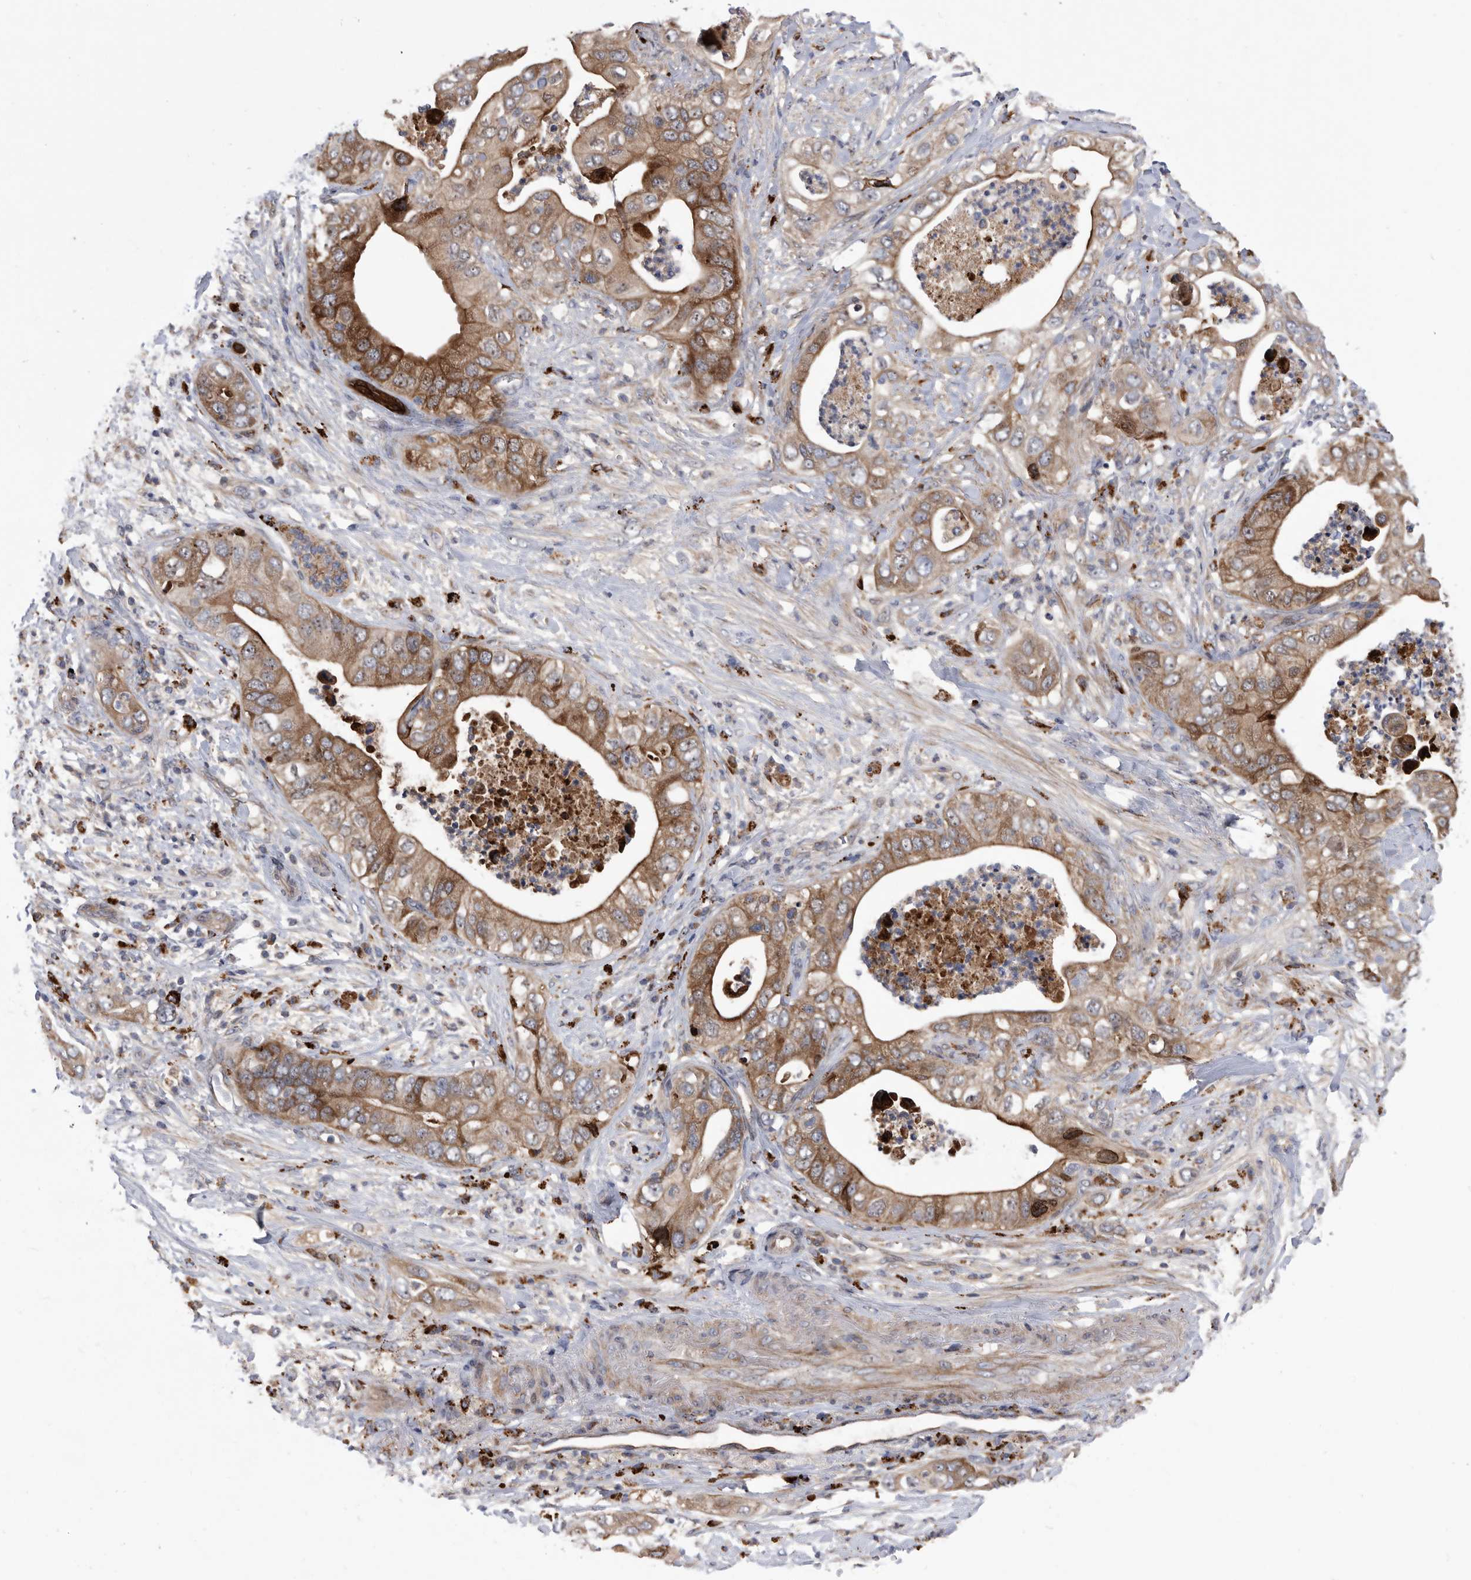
{"staining": {"intensity": "moderate", "quantity": ">75%", "location": "cytoplasmic/membranous"}, "tissue": "pancreatic cancer", "cell_type": "Tumor cells", "image_type": "cancer", "snomed": [{"axis": "morphology", "description": "Adenocarcinoma, NOS"}, {"axis": "topography", "description": "Pancreas"}], "caption": "Immunohistochemistry (IHC) image of neoplastic tissue: pancreatic adenocarcinoma stained using immunohistochemistry displays medium levels of moderate protein expression localized specifically in the cytoplasmic/membranous of tumor cells, appearing as a cytoplasmic/membranous brown color.", "gene": "BAIAP3", "patient": {"sex": "female", "age": 78}}